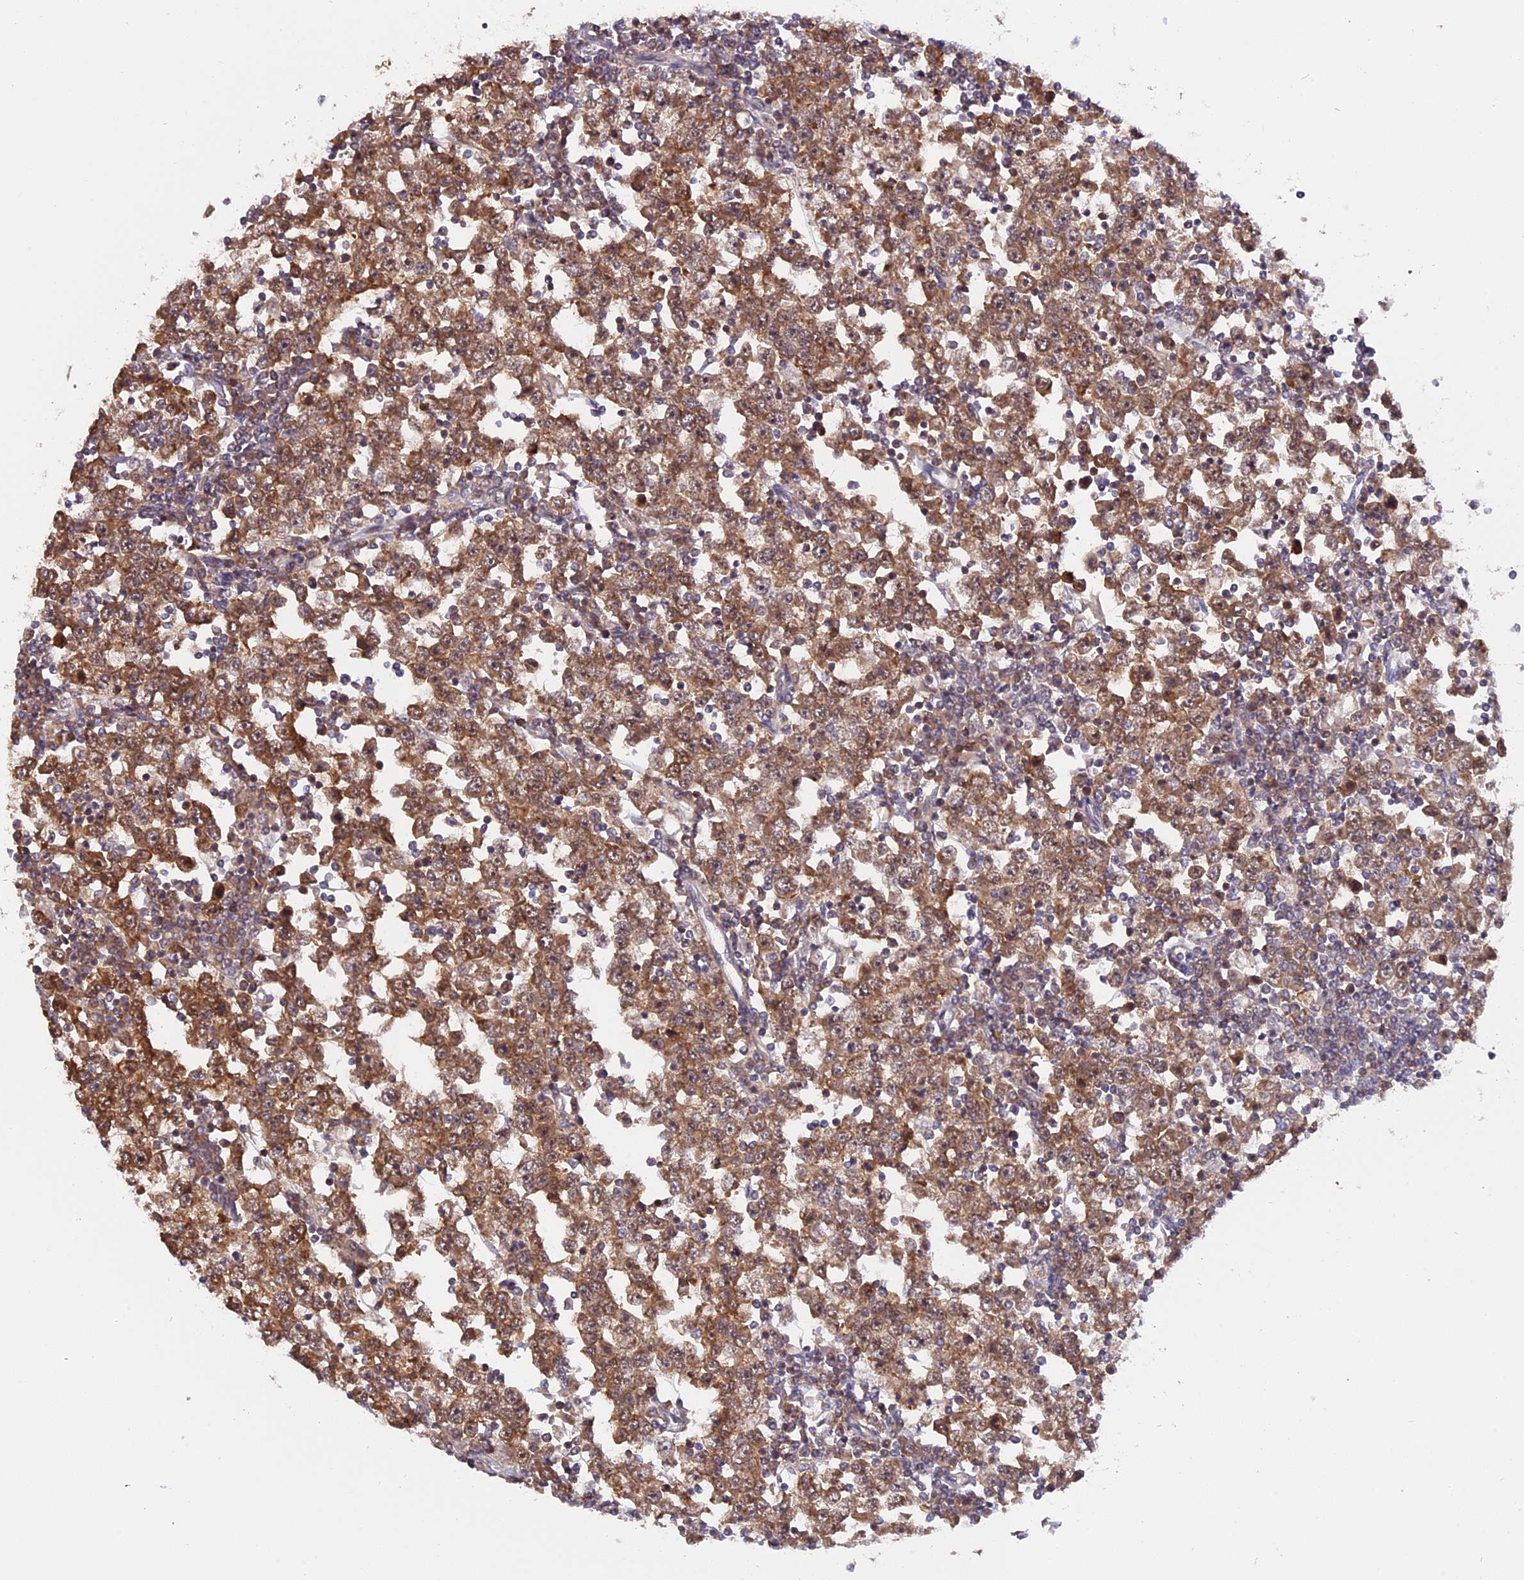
{"staining": {"intensity": "moderate", "quantity": ">75%", "location": "cytoplasmic/membranous"}, "tissue": "testis cancer", "cell_type": "Tumor cells", "image_type": "cancer", "snomed": [{"axis": "morphology", "description": "Seminoma, NOS"}, {"axis": "topography", "description": "Testis"}], "caption": "Tumor cells demonstrate medium levels of moderate cytoplasmic/membranous positivity in about >75% of cells in human testis cancer (seminoma).", "gene": "ZNF428", "patient": {"sex": "male", "age": 65}}